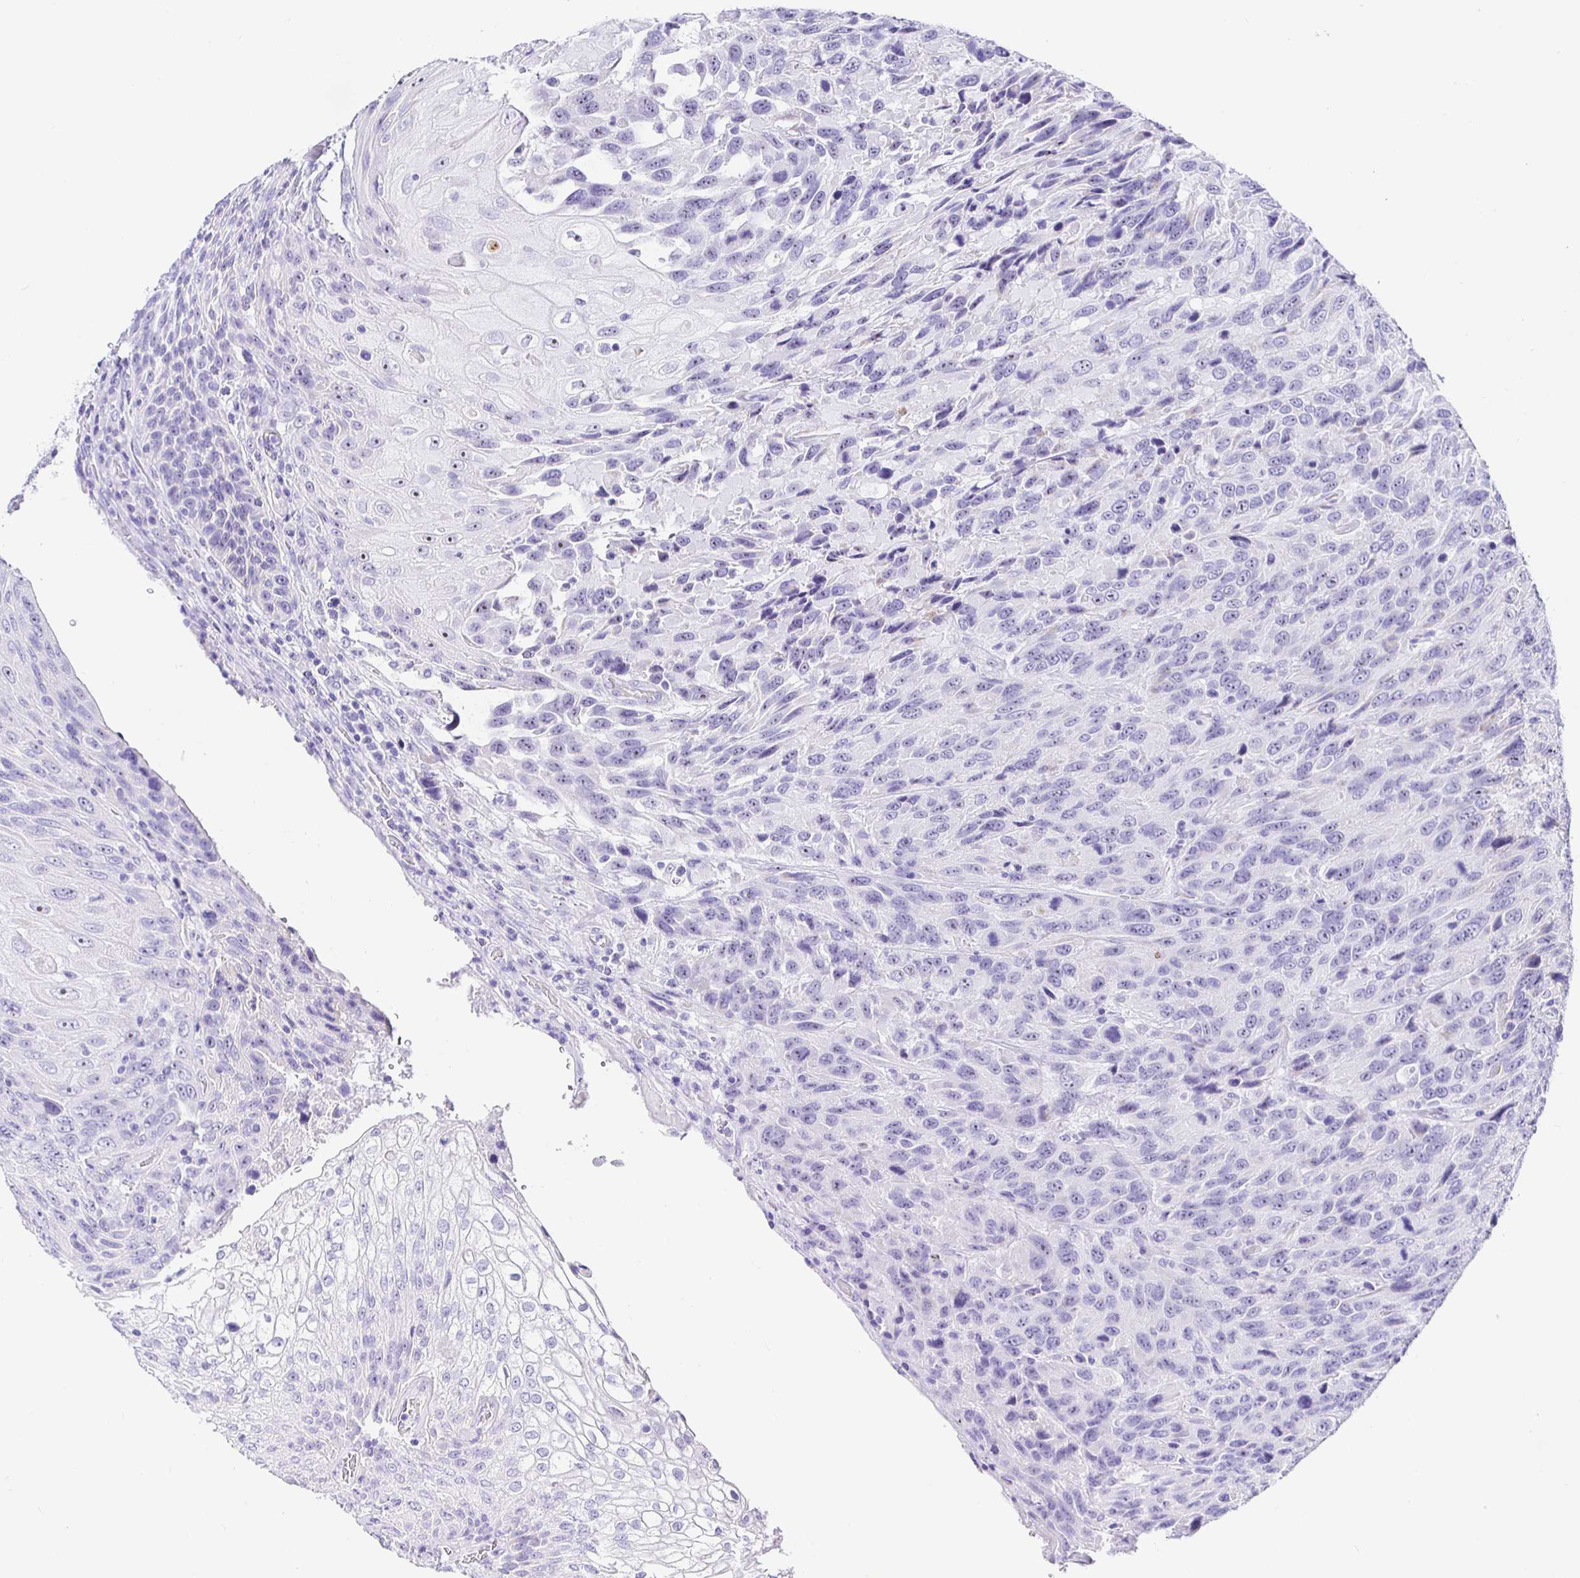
{"staining": {"intensity": "negative", "quantity": "none", "location": "none"}, "tissue": "urothelial cancer", "cell_type": "Tumor cells", "image_type": "cancer", "snomed": [{"axis": "morphology", "description": "Urothelial carcinoma, High grade"}, {"axis": "topography", "description": "Urinary bladder"}], "caption": "Immunohistochemistry micrograph of human high-grade urothelial carcinoma stained for a protein (brown), which reveals no positivity in tumor cells.", "gene": "PRAMEF19", "patient": {"sex": "female", "age": 70}}